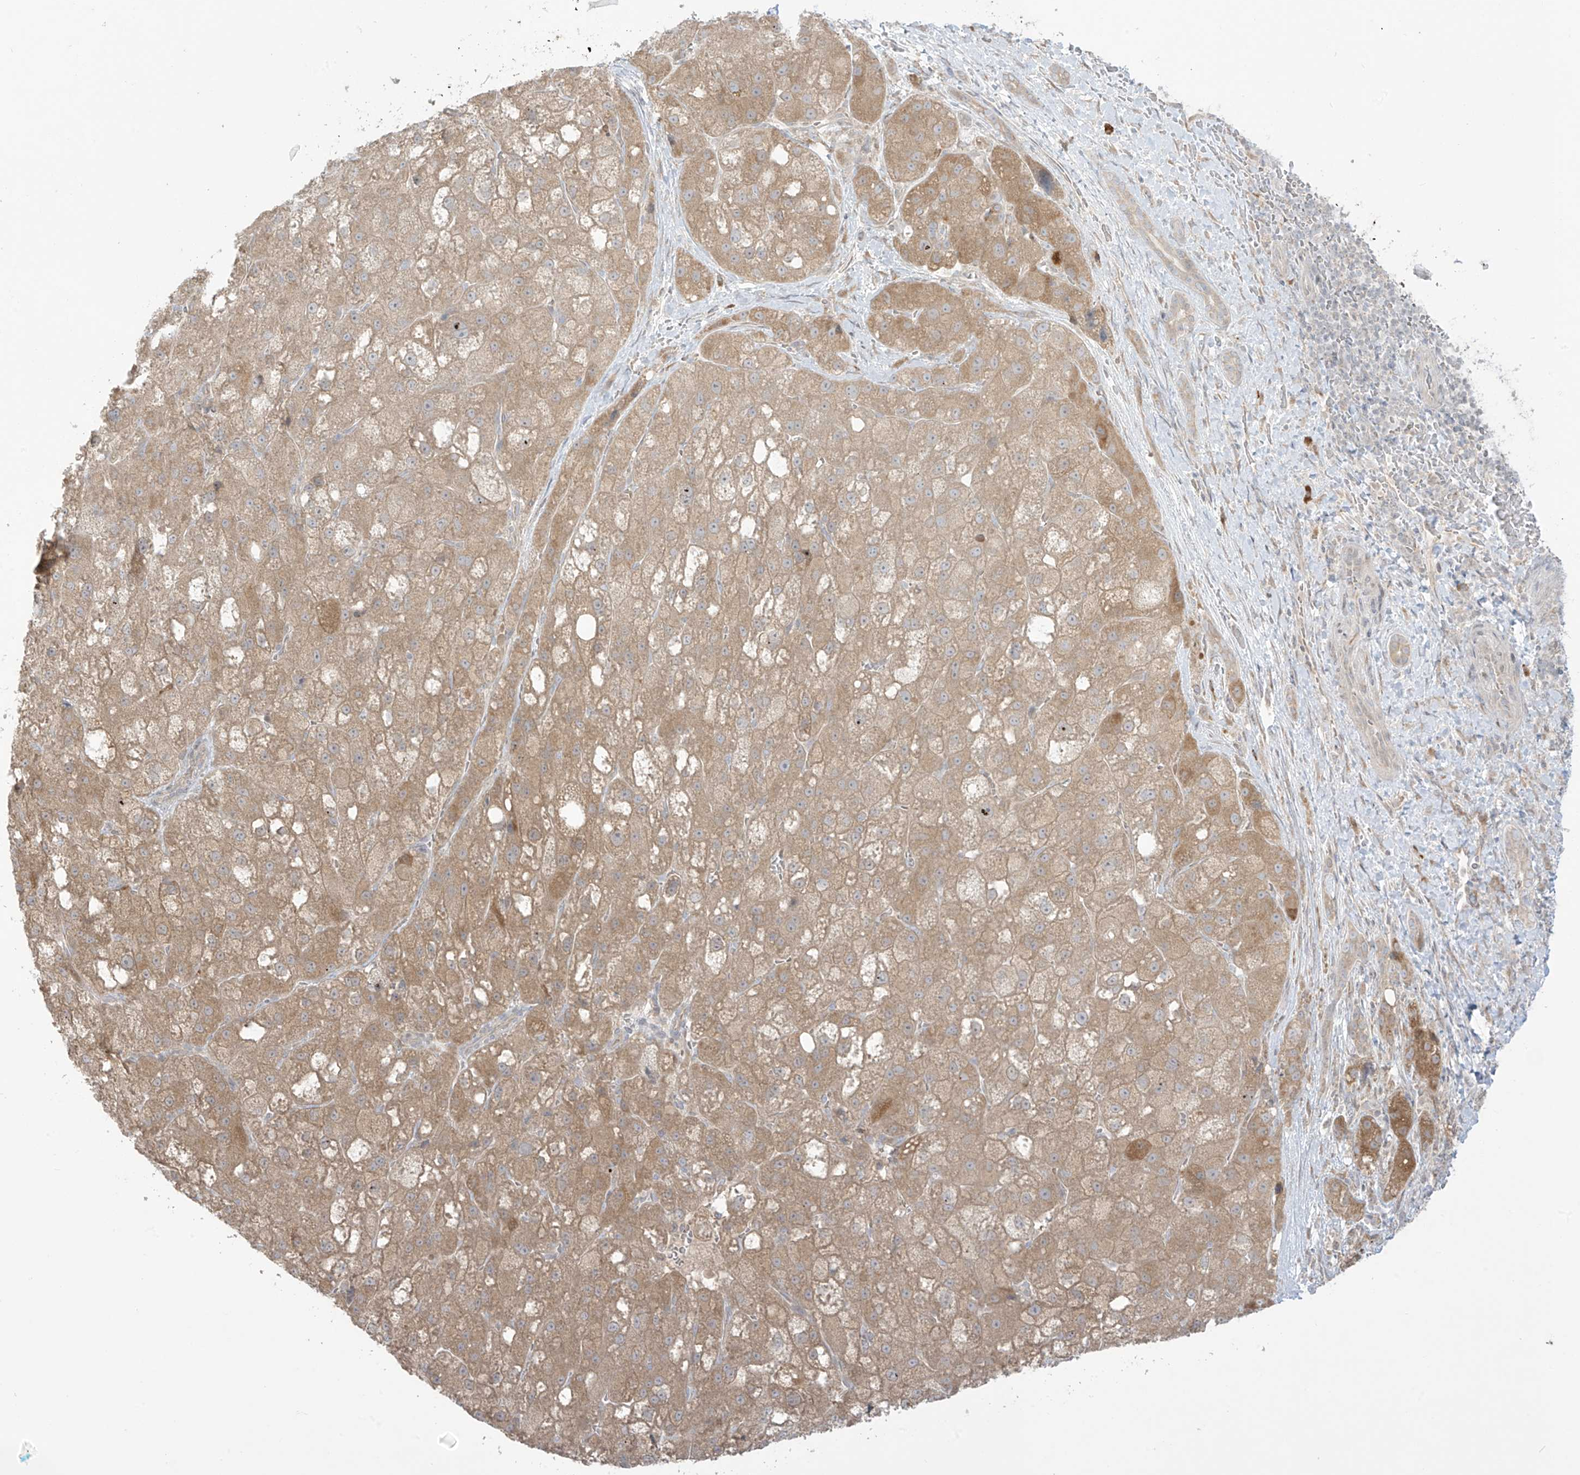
{"staining": {"intensity": "moderate", "quantity": ">75%", "location": "cytoplasmic/membranous"}, "tissue": "liver cancer", "cell_type": "Tumor cells", "image_type": "cancer", "snomed": [{"axis": "morphology", "description": "Carcinoma, Hepatocellular, NOS"}, {"axis": "topography", "description": "Liver"}], "caption": "Hepatocellular carcinoma (liver) stained with a brown dye exhibits moderate cytoplasmic/membranous positive expression in about >75% of tumor cells.", "gene": "PPAT", "patient": {"sex": "male", "age": 57}}